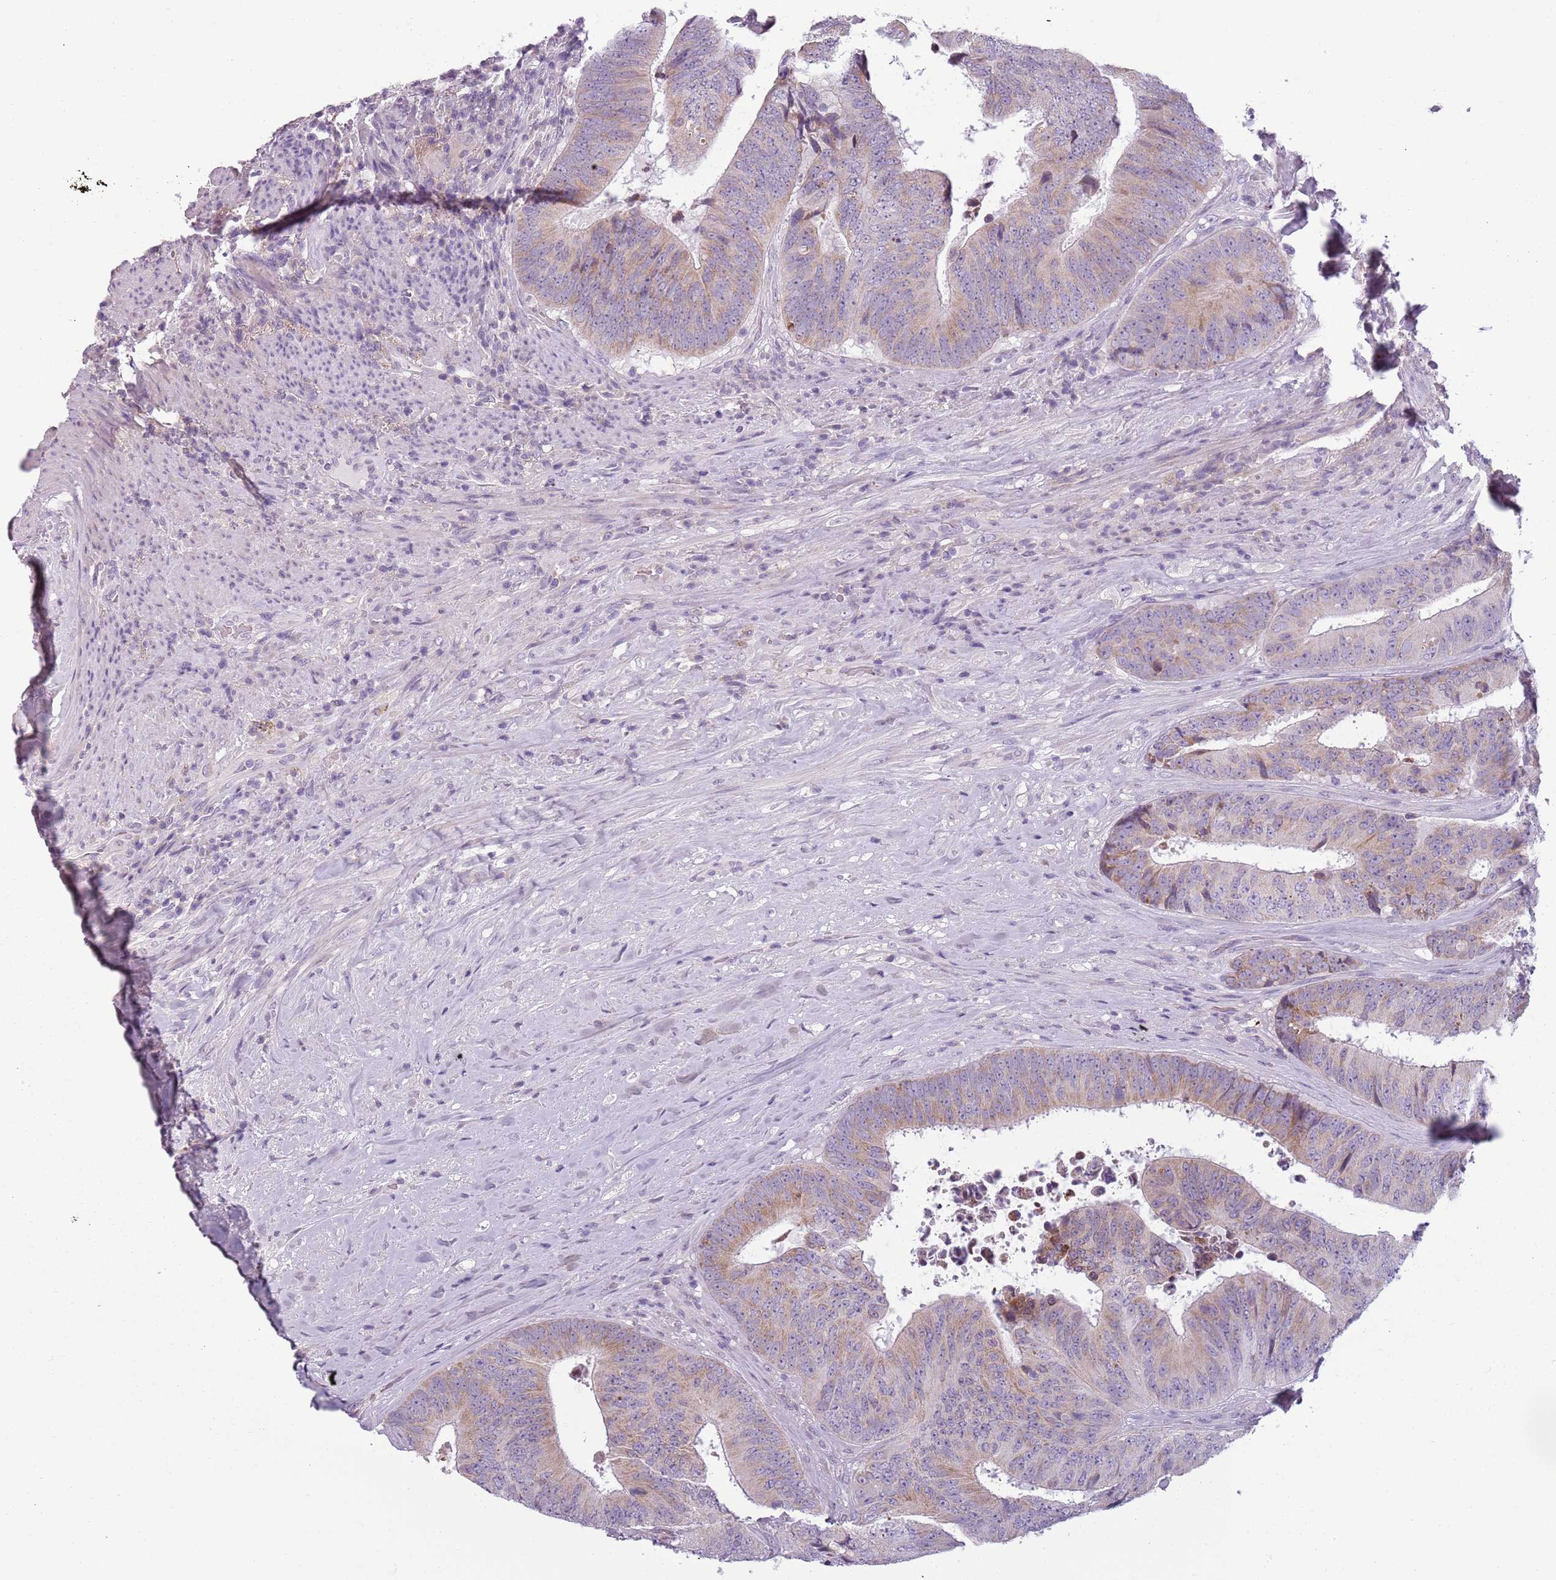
{"staining": {"intensity": "weak", "quantity": "25%-75%", "location": "cytoplasmic/membranous"}, "tissue": "colorectal cancer", "cell_type": "Tumor cells", "image_type": "cancer", "snomed": [{"axis": "morphology", "description": "Adenocarcinoma, NOS"}, {"axis": "topography", "description": "Rectum"}], "caption": "The photomicrograph demonstrates immunohistochemical staining of adenocarcinoma (colorectal). There is weak cytoplasmic/membranous expression is seen in about 25%-75% of tumor cells.", "gene": "MEGF8", "patient": {"sex": "male", "age": 72}}